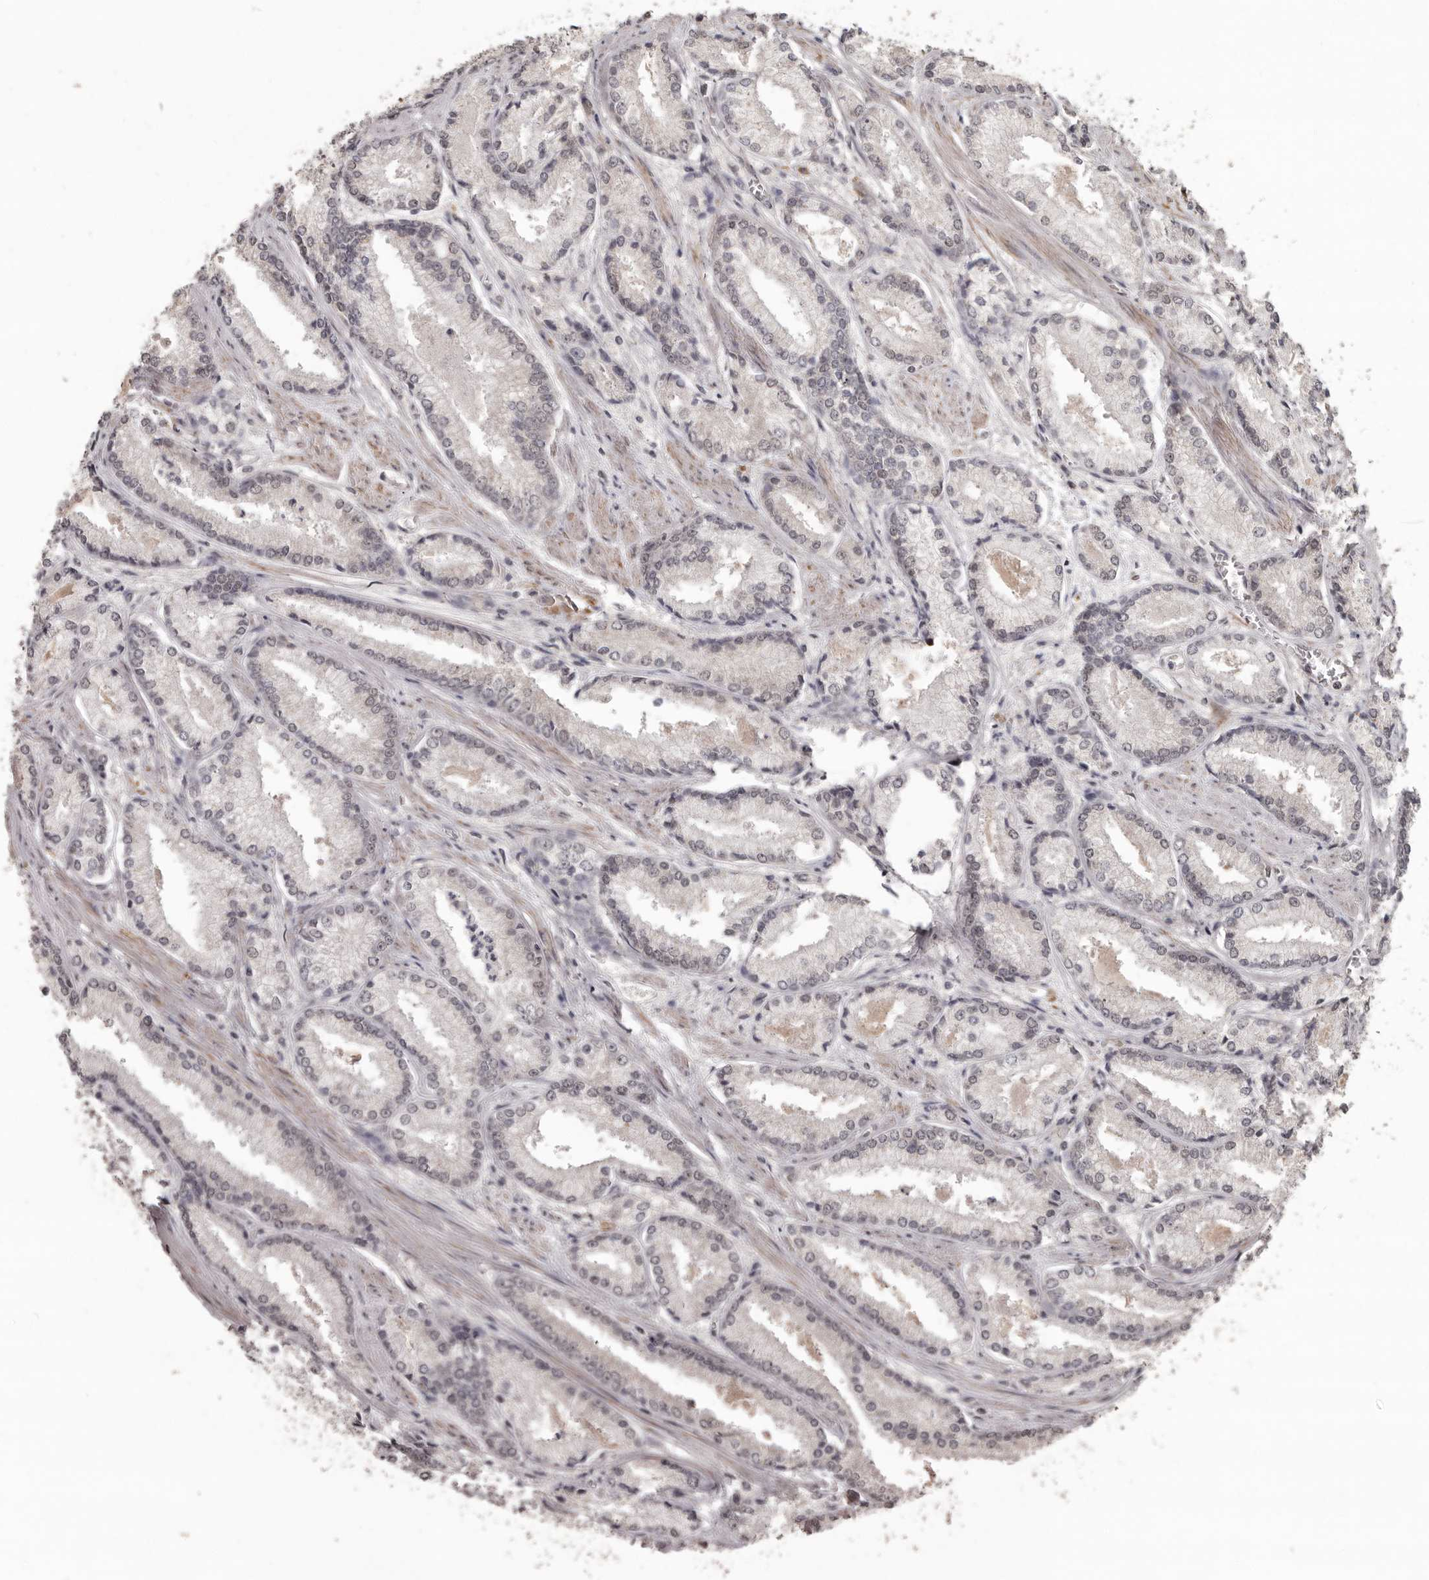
{"staining": {"intensity": "weak", "quantity": "25%-75%", "location": "nuclear"}, "tissue": "prostate cancer", "cell_type": "Tumor cells", "image_type": "cancer", "snomed": [{"axis": "morphology", "description": "Adenocarcinoma, Low grade"}, {"axis": "topography", "description": "Prostate"}], "caption": "High-magnification brightfield microscopy of prostate cancer stained with DAB (brown) and counterstained with hematoxylin (blue). tumor cells exhibit weak nuclear staining is seen in about25%-75% of cells.", "gene": "ZFP14", "patient": {"sex": "male", "age": 54}}